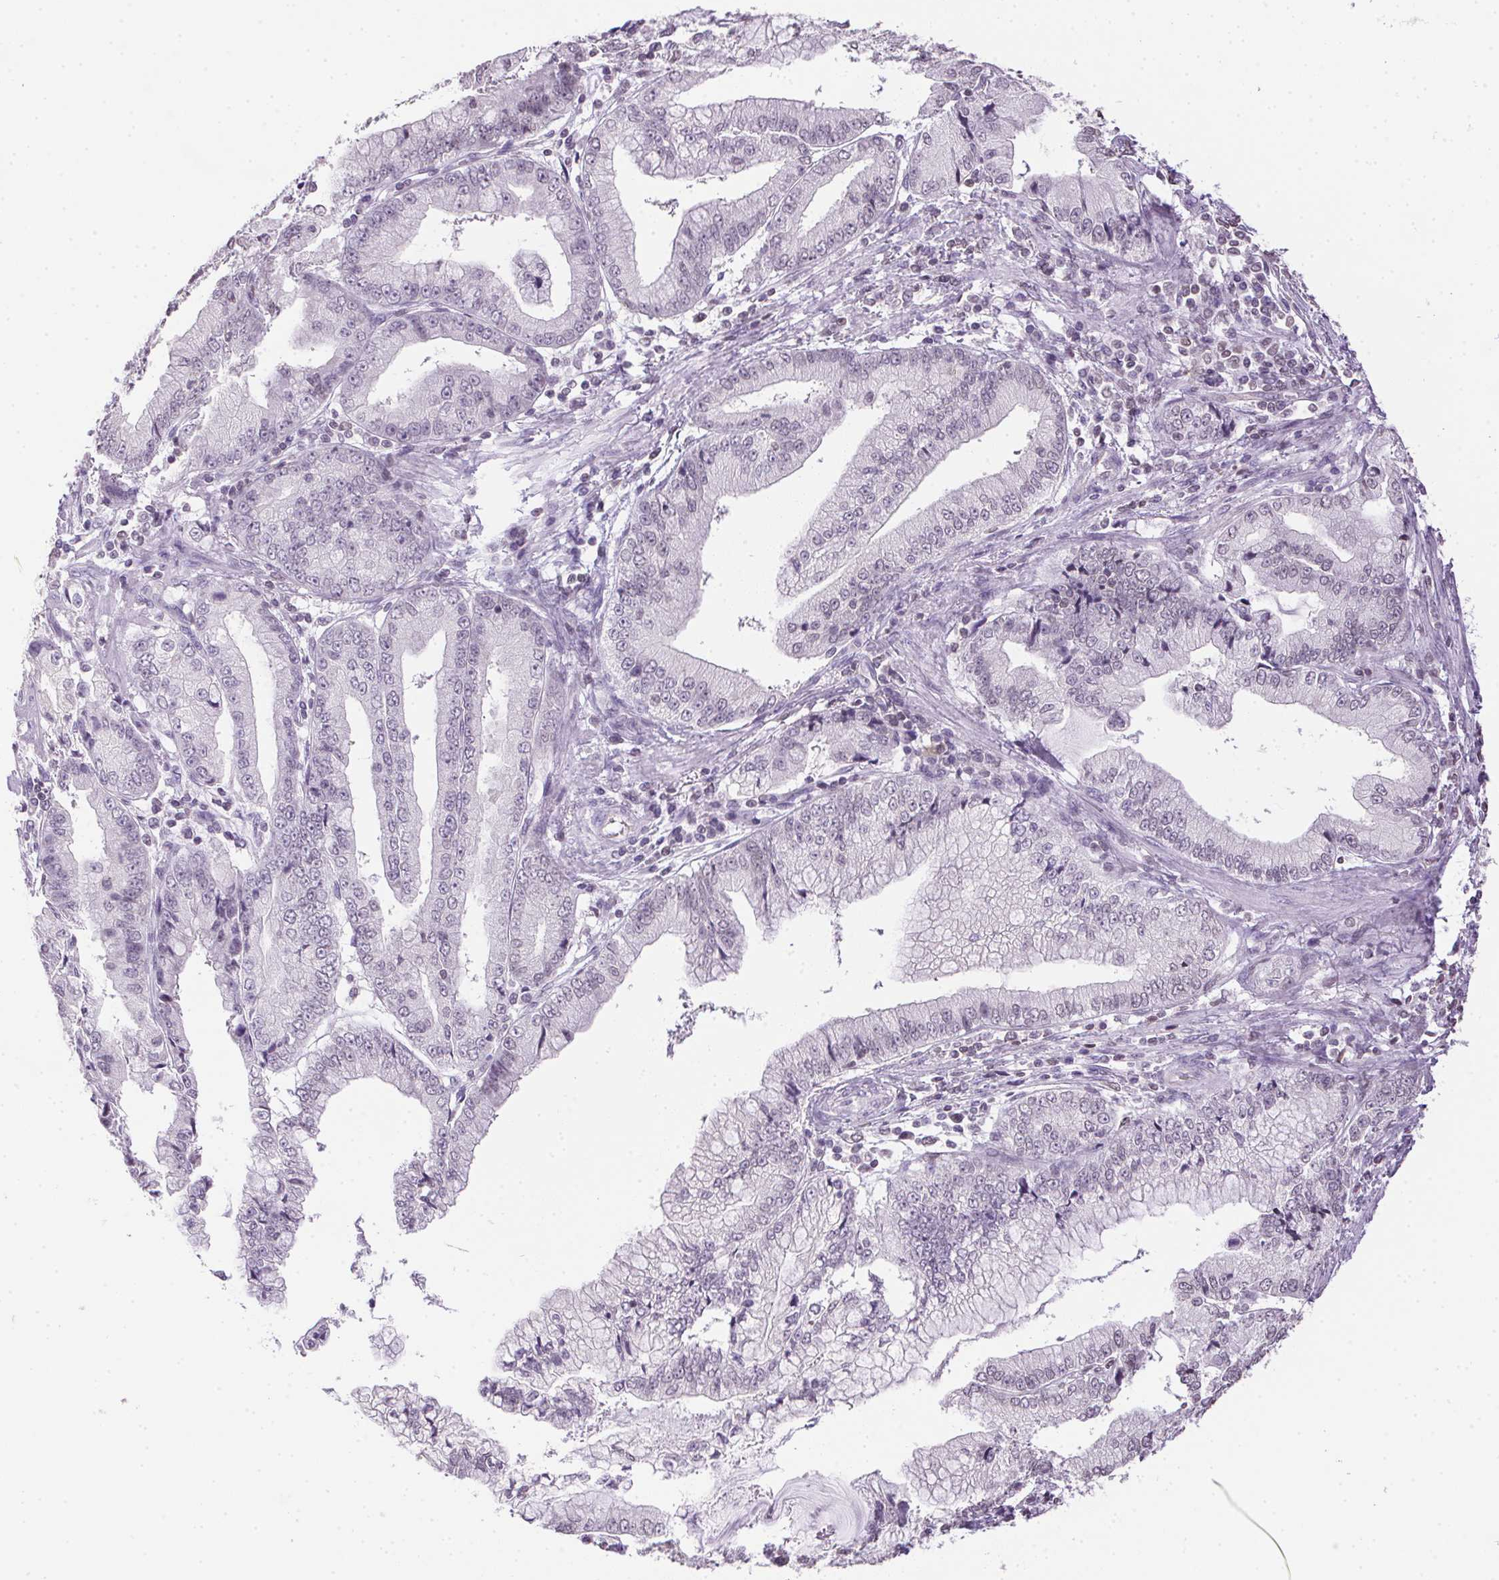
{"staining": {"intensity": "negative", "quantity": "none", "location": "none"}, "tissue": "stomach cancer", "cell_type": "Tumor cells", "image_type": "cancer", "snomed": [{"axis": "morphology", "description": "Adenocarcinoma, NOS"}, {"axis": "topography", "description": "Stomach, upper"}], "caption": "Stomach cancer (adenocarcinoma) stained for a protein using immunohistochemistry reveals no expression tumor cells.", "gene": "PRL", "patient": {"sex": "female", "age": 74}}